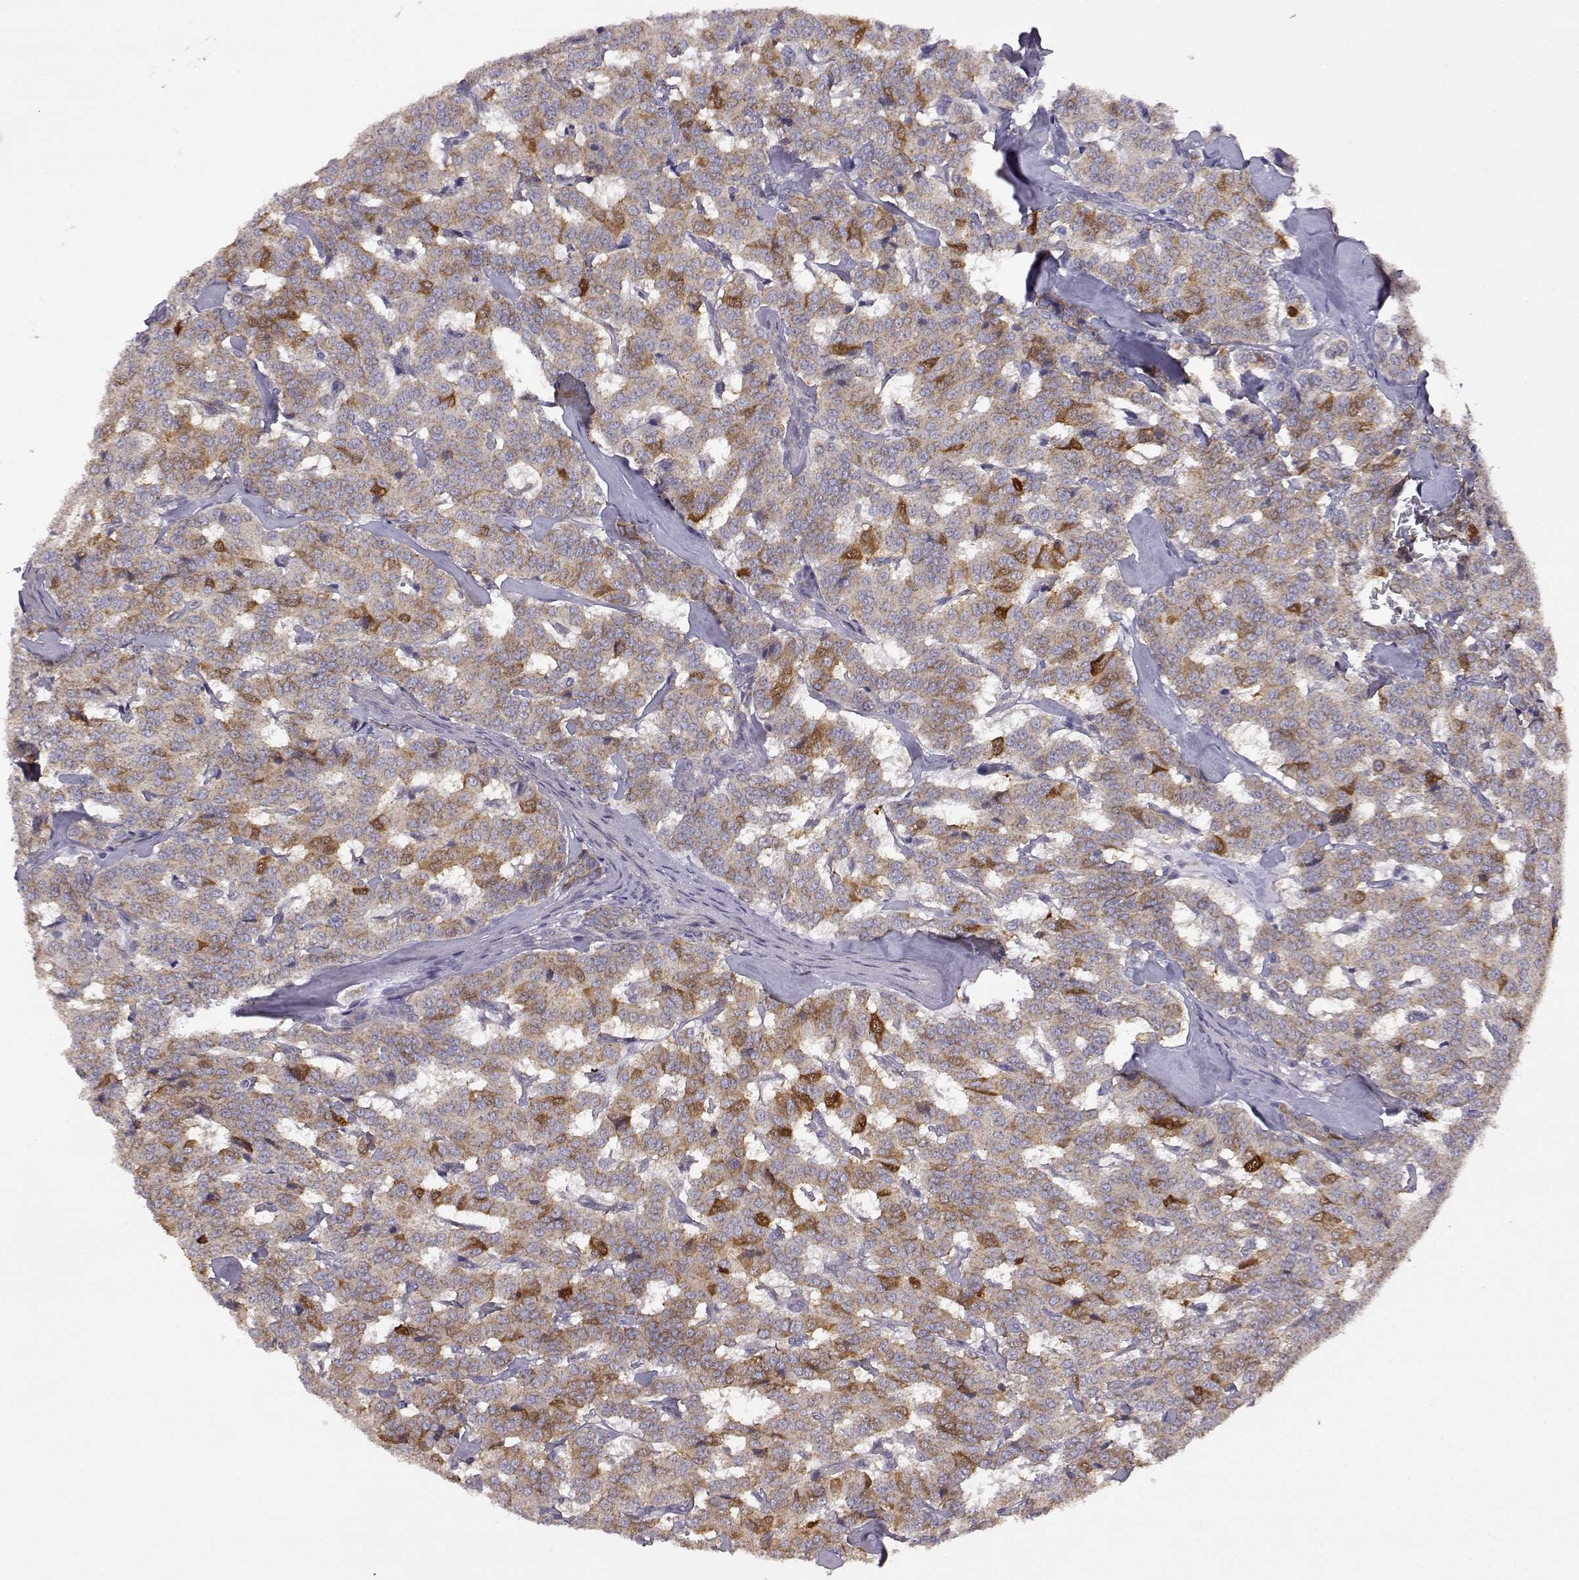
{"staining": {"intensity": "moderate", "quantity": "25%-75%", "location": "cytoplasmic/membranous"}, "tissue": "carcinoid", "cell_type": "Tumor cells", "image_type": "cancer", "snomed": [{"axis": "morphology", "description": "Carcinoid, malignant, NOS"}, {"axis": "topography", "description": "Lung"}], "caption": "DAB (3,3'-diaminobenzidine) immunohistochemical staining of human carcinoid demonstrates moderate cytoplasmic/membranous protein positivity in about 25%-75% of tumor cells. Using DAB (brown) and hematoxylin (blue) stains, captured at high magnification using brightfield microscopy.", "gene": "DDC", "patient": {"sex": "female", "age": 46}}